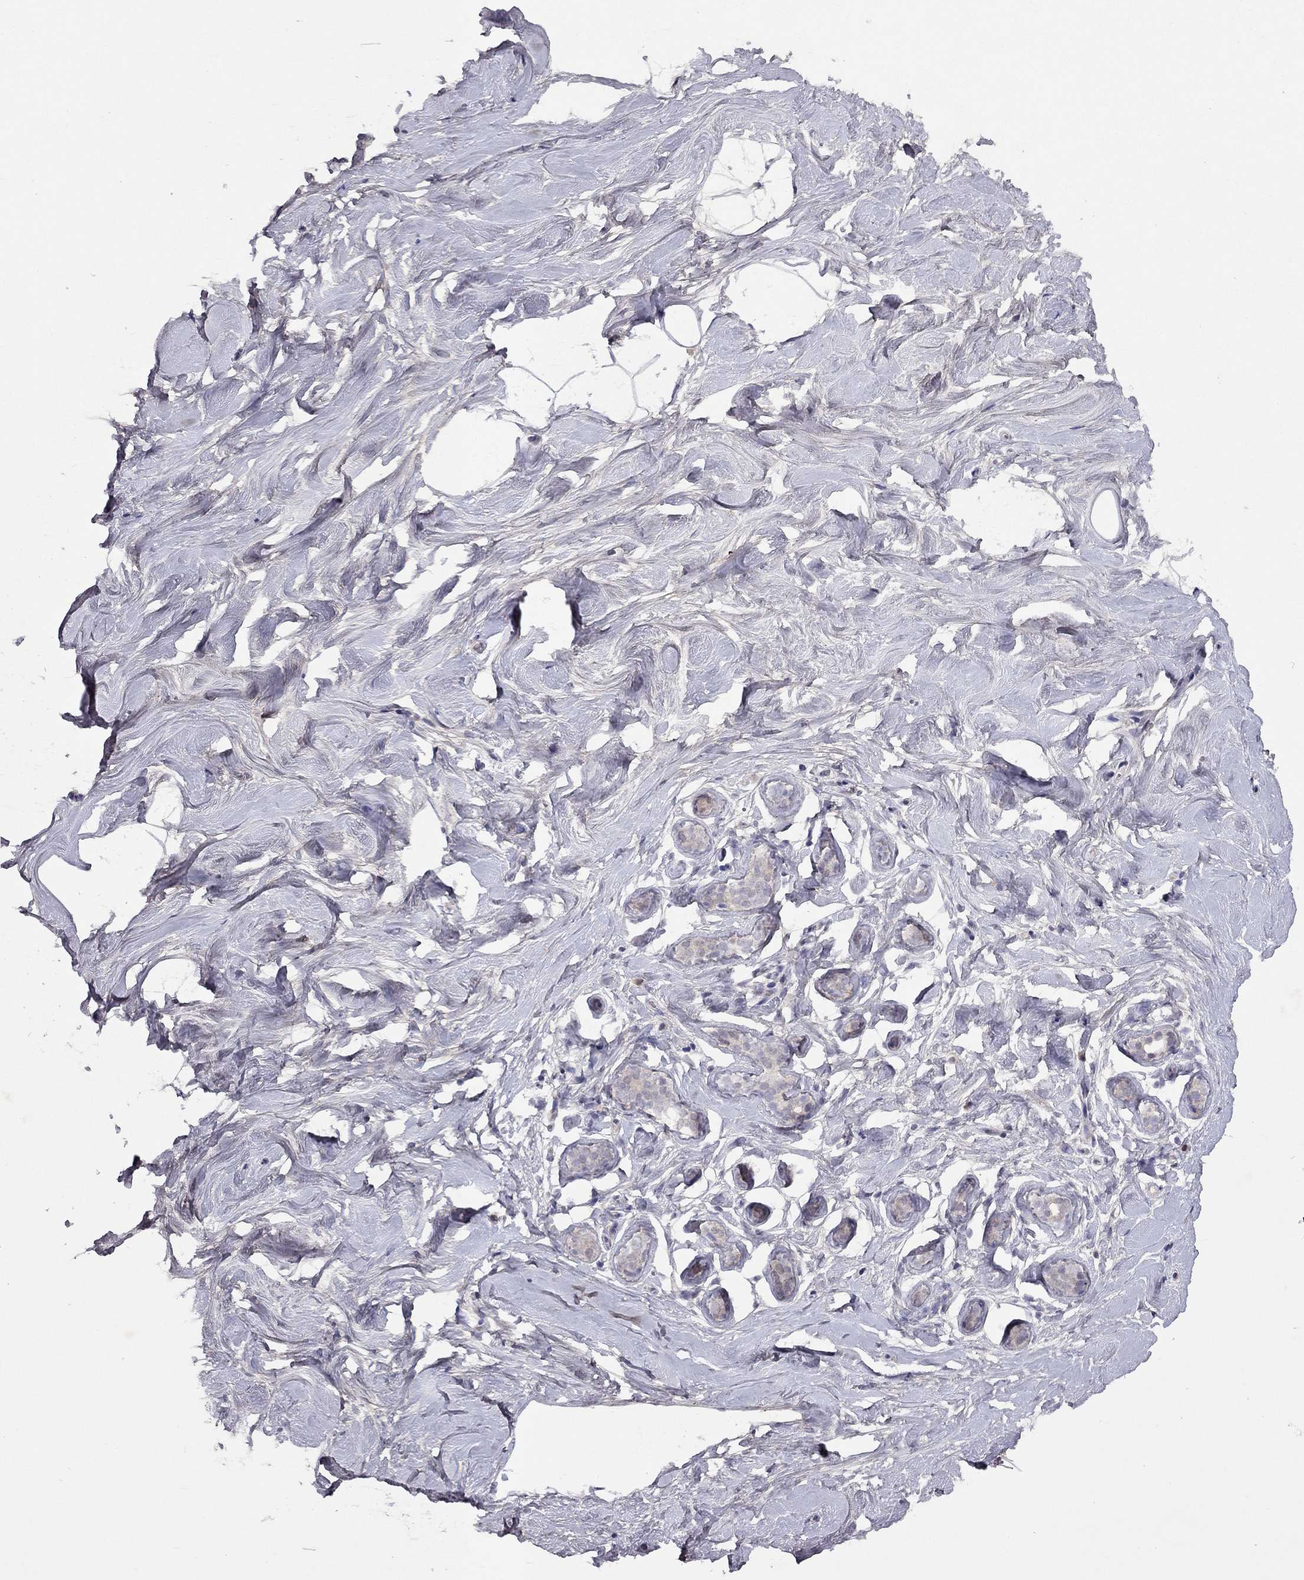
{"staining": {"intensity": "negative", "quantity": "none", "location": "none"}, "tissue": "breast", "cell_type": "Adipocytes", "image_type": "normal", "snomed": [{"axis": "morphology", "description": "Normal tissue, NOS"}, {"axis": "topography", "description": "Breast"}], "caption": "Protein analysis of normal breast exhibits no significant expression in adipocytes.", "gene": "ESR2", "patient": {"sex": "female", "age": 32}}